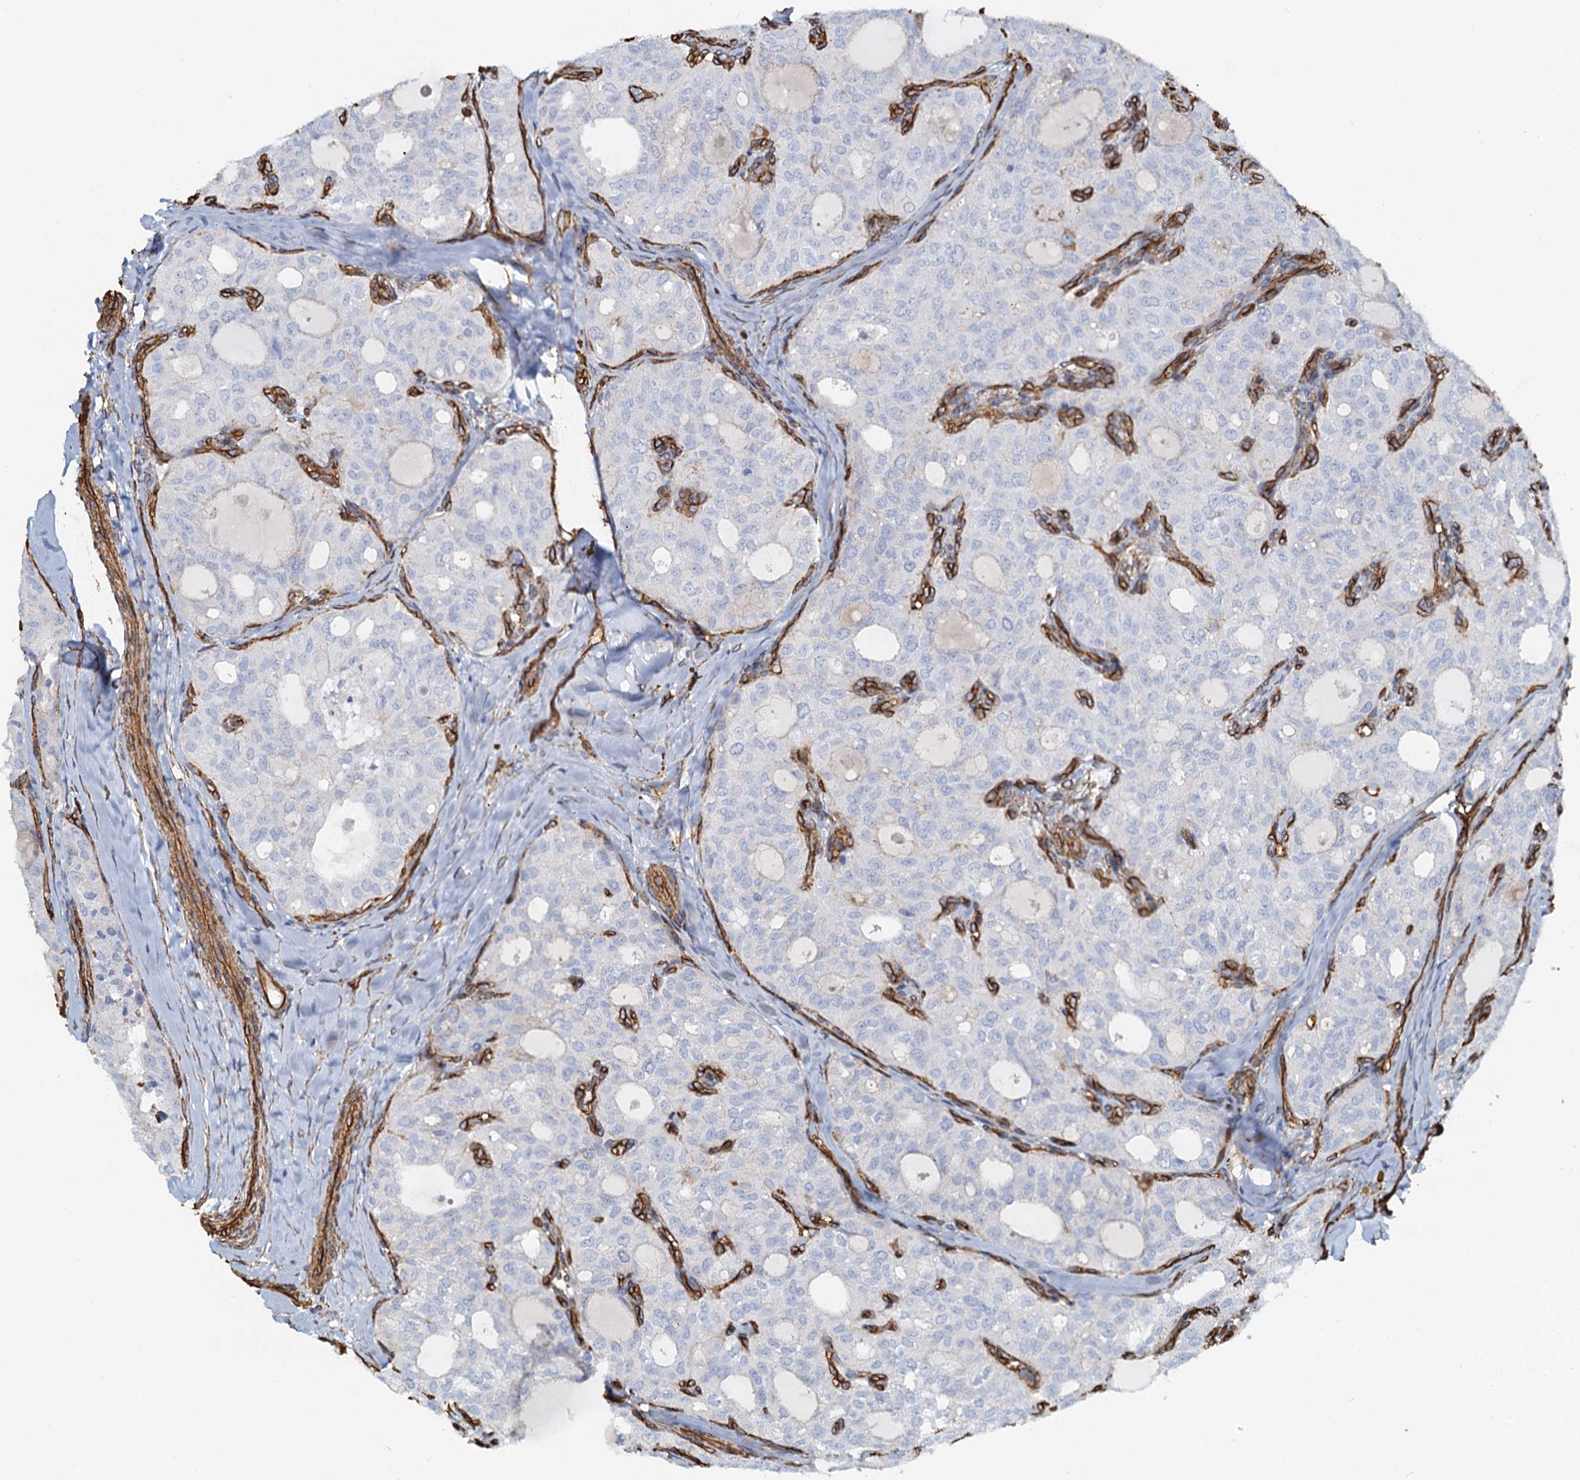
{"staining": {"intensity": "negative", "quantity": "none", "location": "none"}, "tissue": "thyroid cancer", "cell_type": "Tumor cells", "image_type": "cancer", "snomed": [{"axis": "morphology", "description": "Follicular adenoma carcinoma, NOS"}, {"axis": "topography", "description": "Thyroid gland"}], "caption": "Tumor cells show no significant protein positivity in follicular adenoma carcinoma (thyroid).", "gene": "DGKG", "patient": {"sex": "male", "age": 75}}